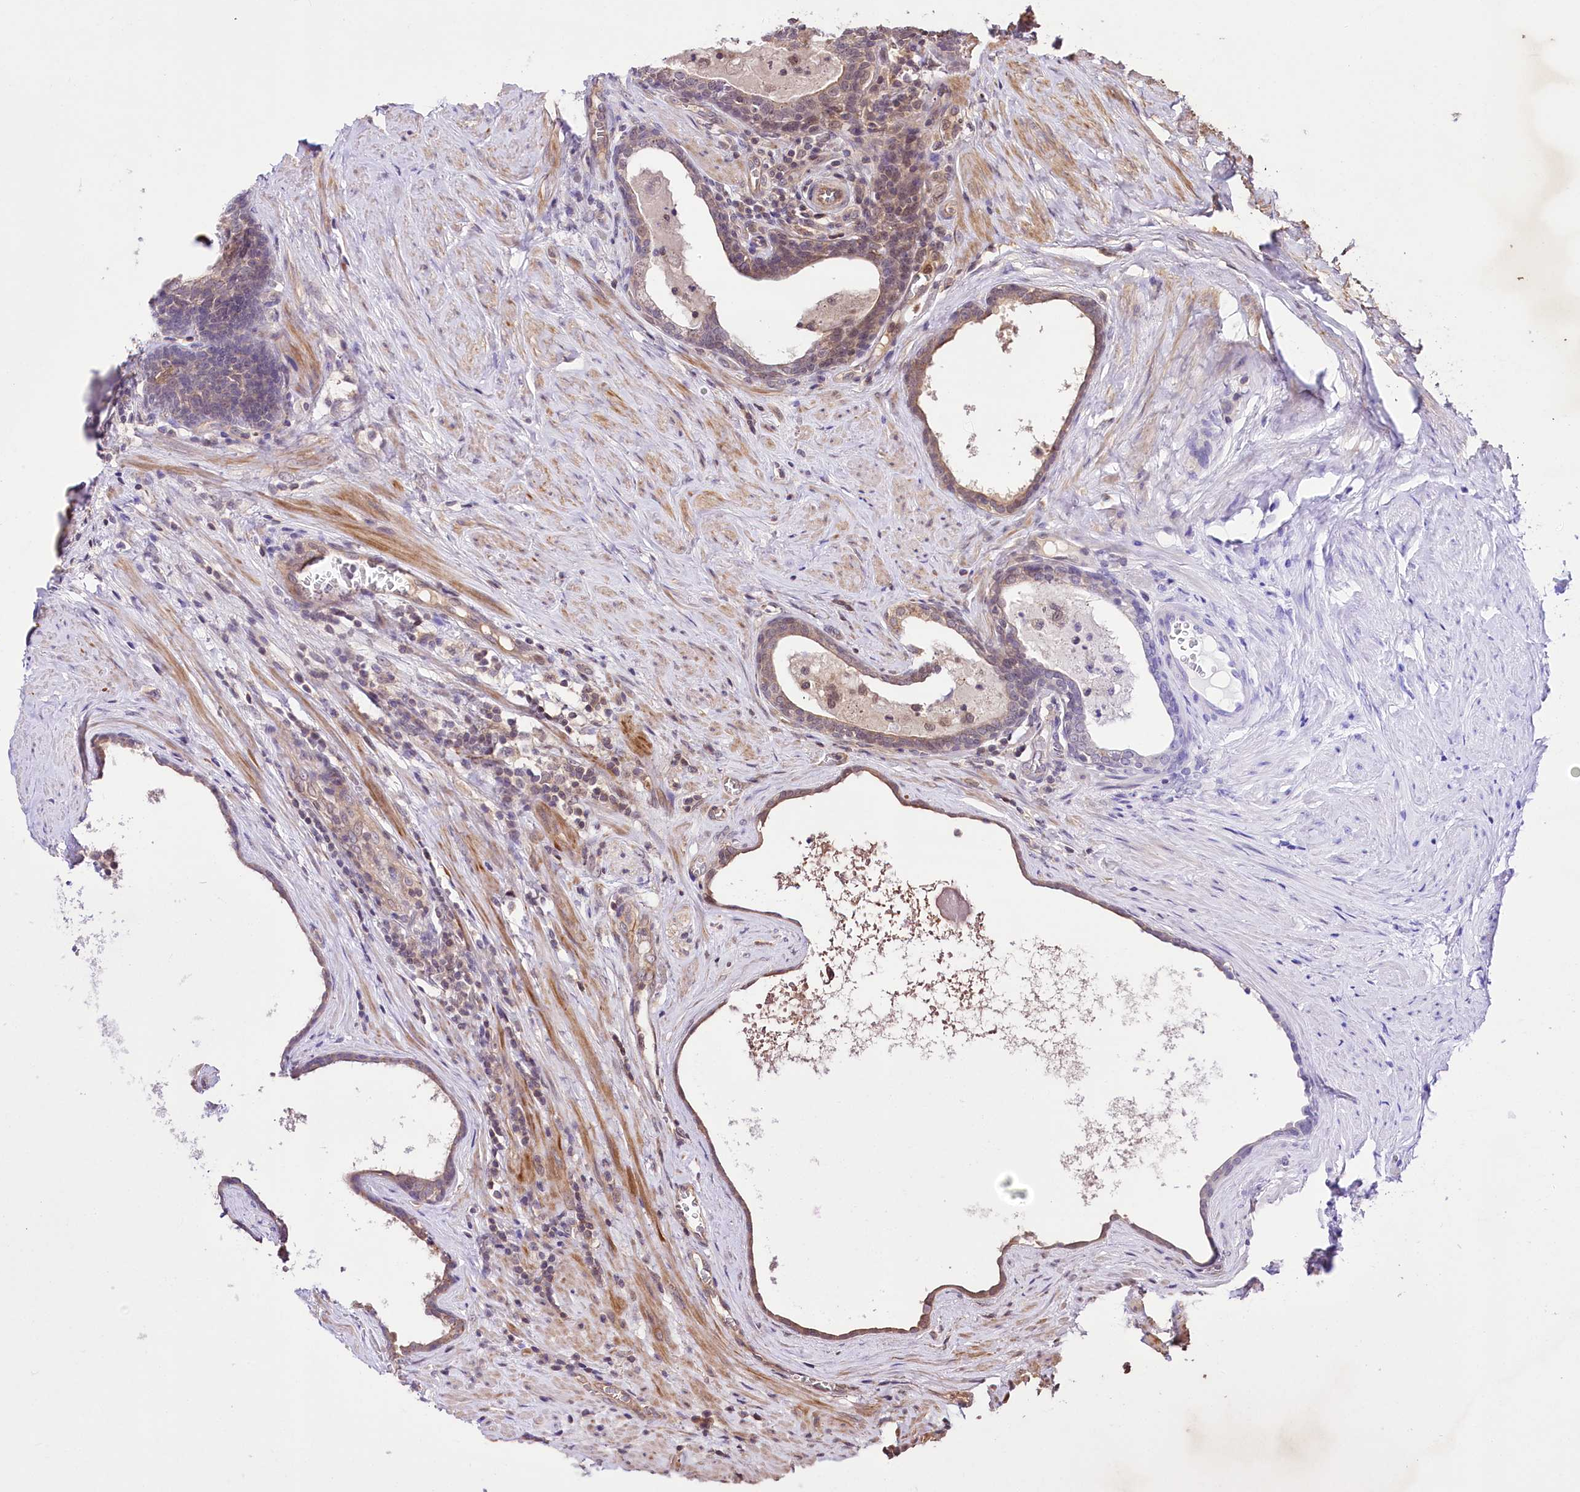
{"staining": {"intensity": "weak", "quantity": "<25%", "location": "cytoplasmic/membranous"}, "tissue": "prostate cancer", "cell_type": "Tumor cells", "image_type": "cancer", "snomed": [{"axis": "morphology", "description": "Adenocarcinoma, Low grade"}, {"axis": "topography", "description": "Prostate"}], "caption": "IHC image of human prostate cancer stained for a protein (brown), which reveals no expression in tumor cells. The staining is performed using DAB (3,3'-diaminobenzidine) brown chromogen with nuclei counter-stained in using hematoxylin.", "gene": "TAFAZZIN", "patient": {"sex": "male", "age": 71}}